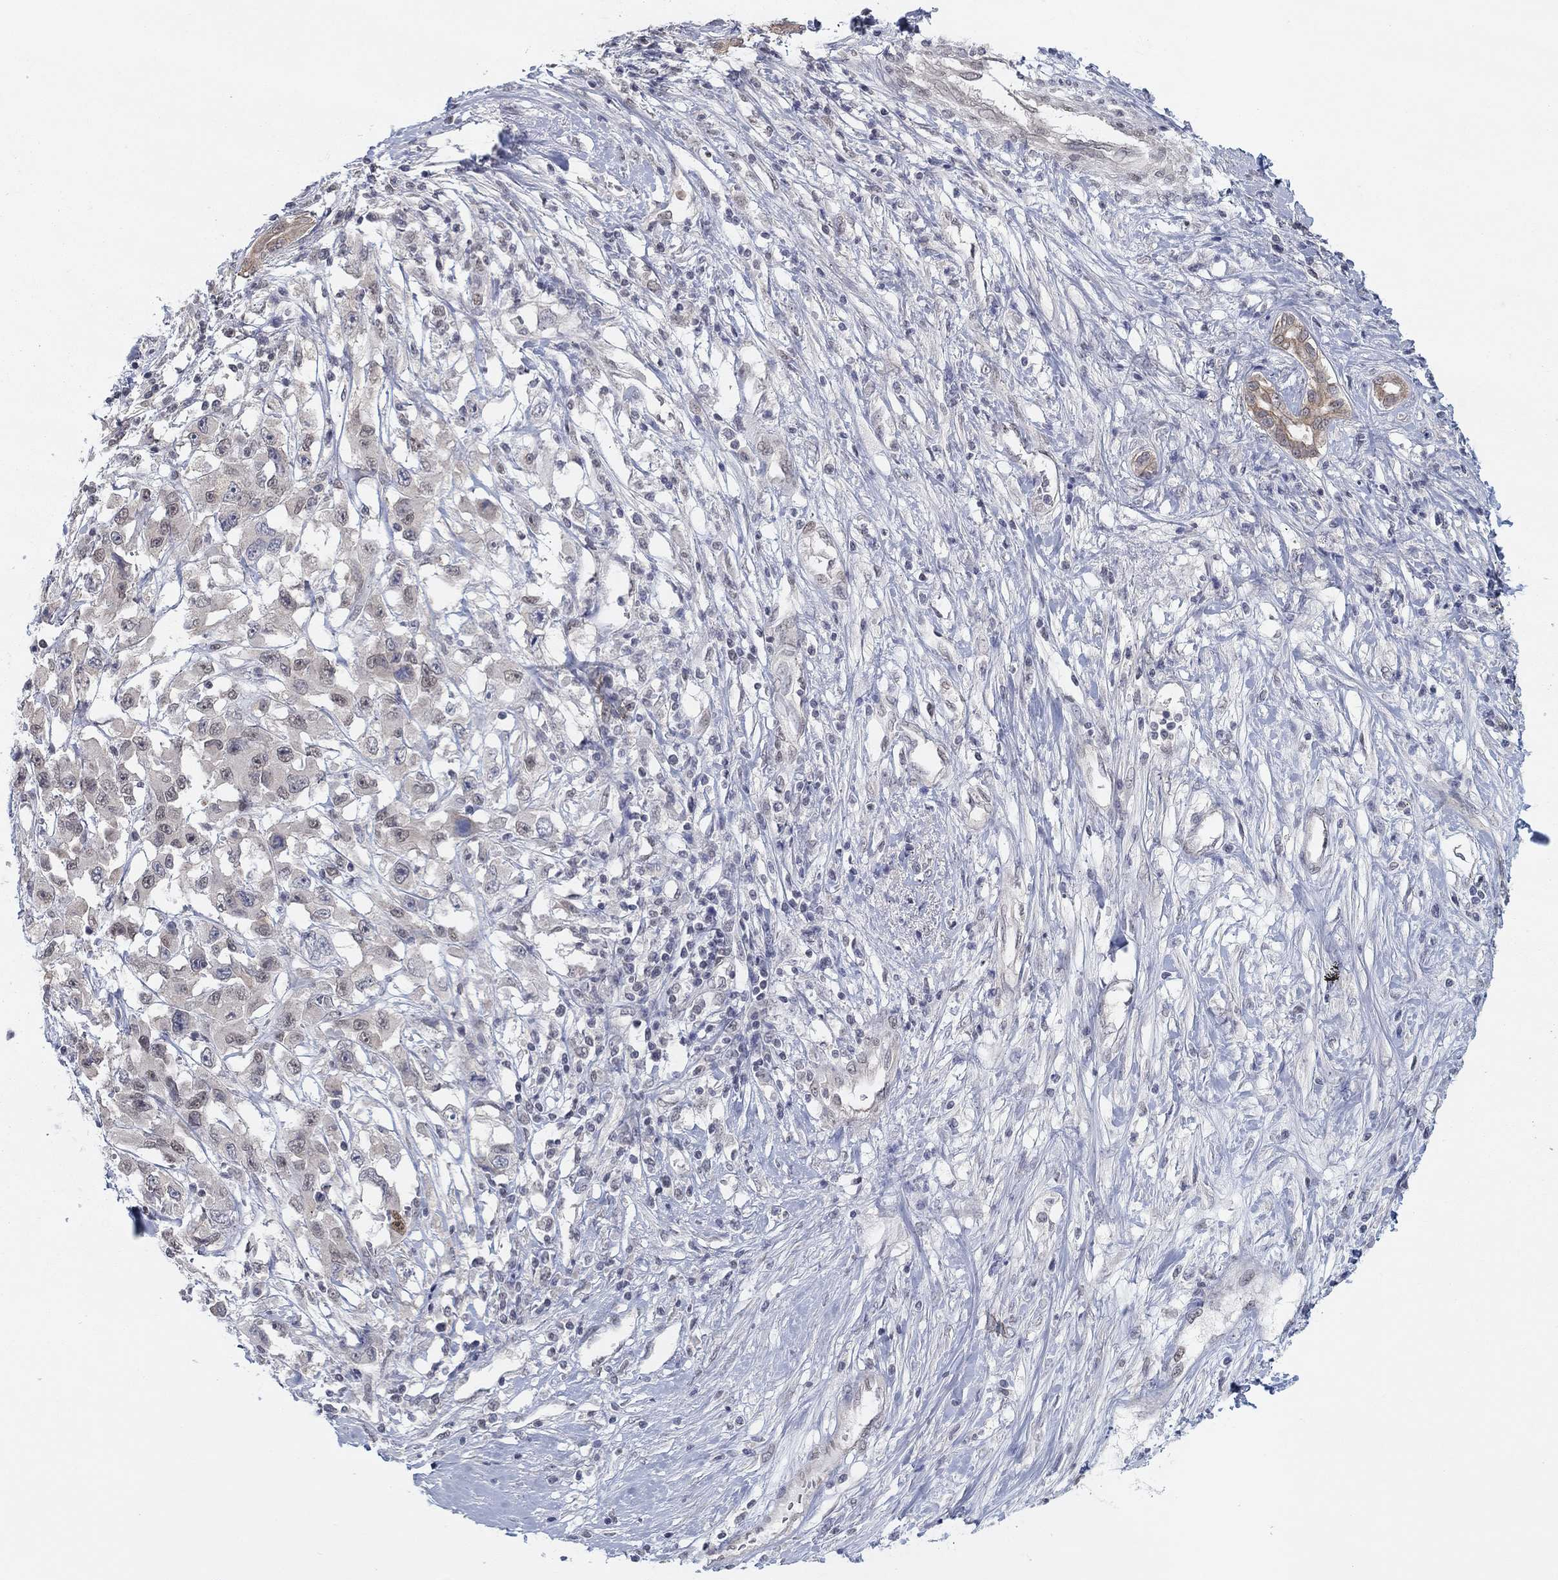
{"staining": {"intensity": "weak", "quantity": "25%-75%", "location": "cytoplasmic/membranous"}, "tissue": "liver cancer", "cell_type": "Tumor cells", "image_type": "cancer", "snomed": [{"axis": "morphology", "description": "Adenocarcinoma, NOS"}, {"axis": "morphology", "description": "Cholangiocarcinoma"}, {"axis": "topography", "description": "Liver"}], "caption": "A brown stain shows weak cytoplasmic/membranous expression of a protein in human adenocarcinoma (liver) tumor cells. (IHC, brightfield microscopy, high magnification).", "gene": "SLC22A2", "patient": {"sex": "male", "age": 64}}